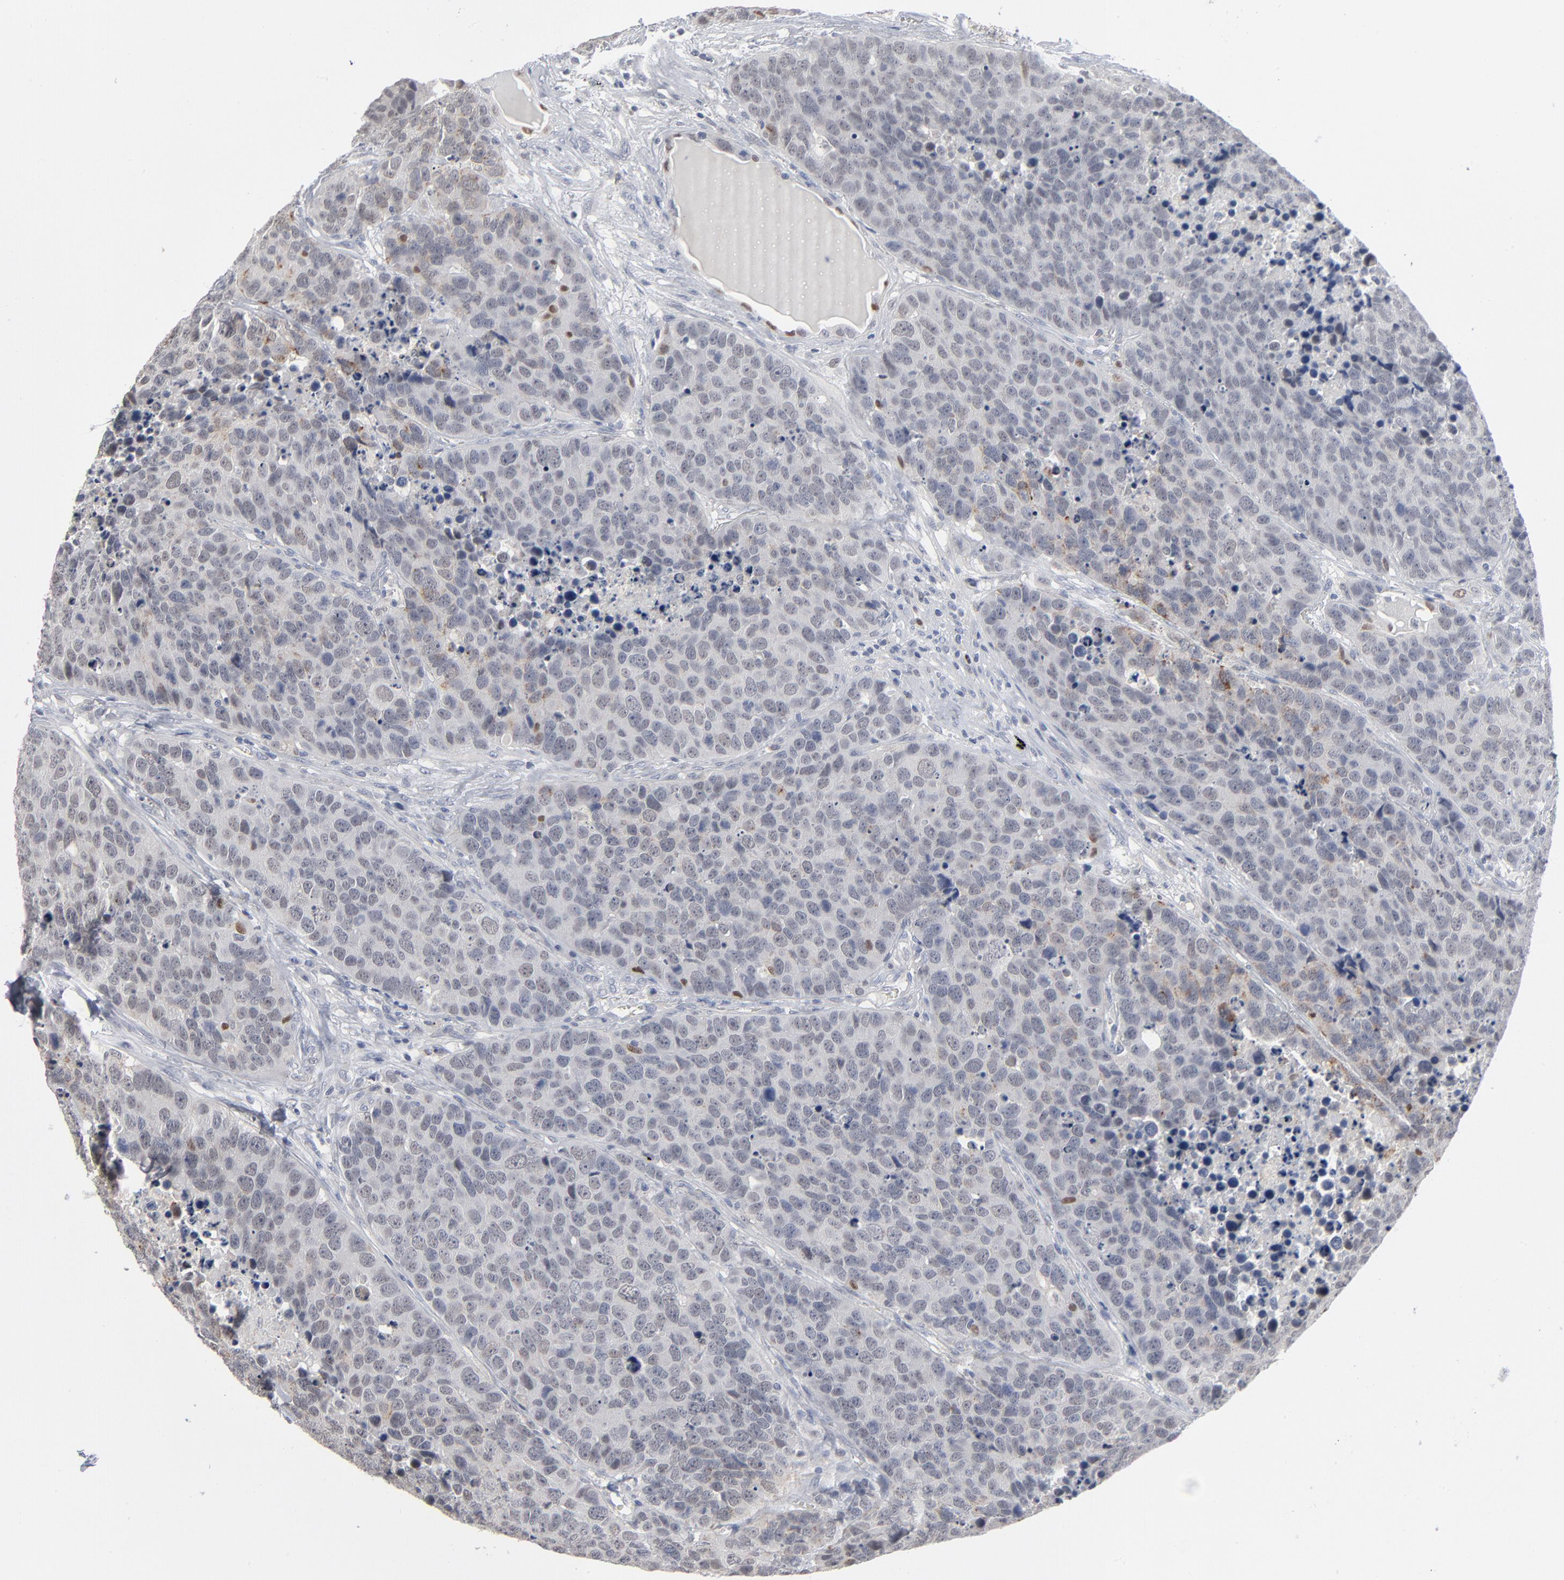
{"staining": {"intensity": "negative", "quantity": "none", "location": "none"}, "tissue": "carcinoid", "cell_type": "Tumor cells", "image_type": "cancer", "snomed": [{"axis": "morphology", "description": "Carcinoid, malignant, NOS"}, {"axis": "topography", "description": "Lung"}], "caption": "This is an immunohistochemistry (IHC) micrograph of malignant carcinoid. There is no expression in tumor cells.", "gene": "FOXN2", "patient": {"sex": "male", "age": 60}}